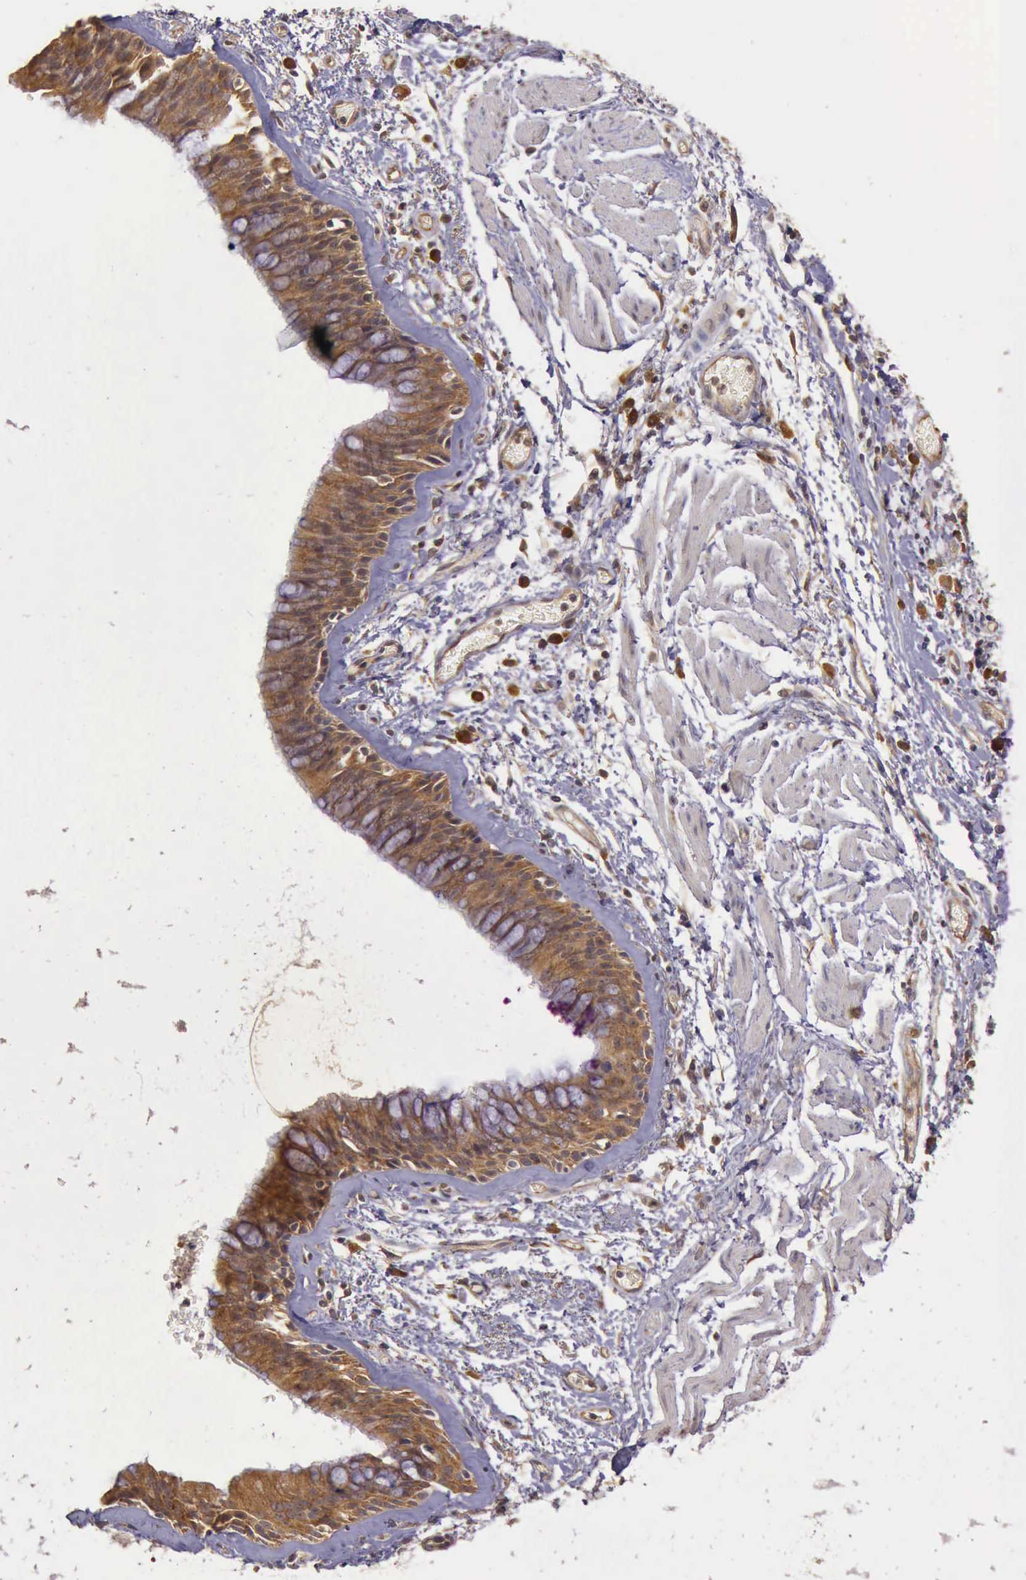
{"staining": {"intensity": "strong", "quantity": ">75%", "location": "cytoplasmic/membranous"}, "tissue": "bronchus", "cell_type": "Respiratory epithelial cells", "image_type": "normal", "snomed": [{"axis": "morphology", "description": "Normal tissue, NOS"}, {"axis": "topography", "description": "Bronchus"}, {"axis": "topography", "description": "Lung"}], "caption": "Bronchus stained with immunohistochemistry (IHC) shows strong cytoplasmic/membranous staining in approximately >75% of respiratory epithelial cells. The protein of interest is stained brown, and the nuclei are stained in blue (DAB (3,3'-diaminobenzidine) IHC with brightfield microscopy, high magnification).", "gene": "EIF5", "patient": {"sex": "female", "age": 57}}